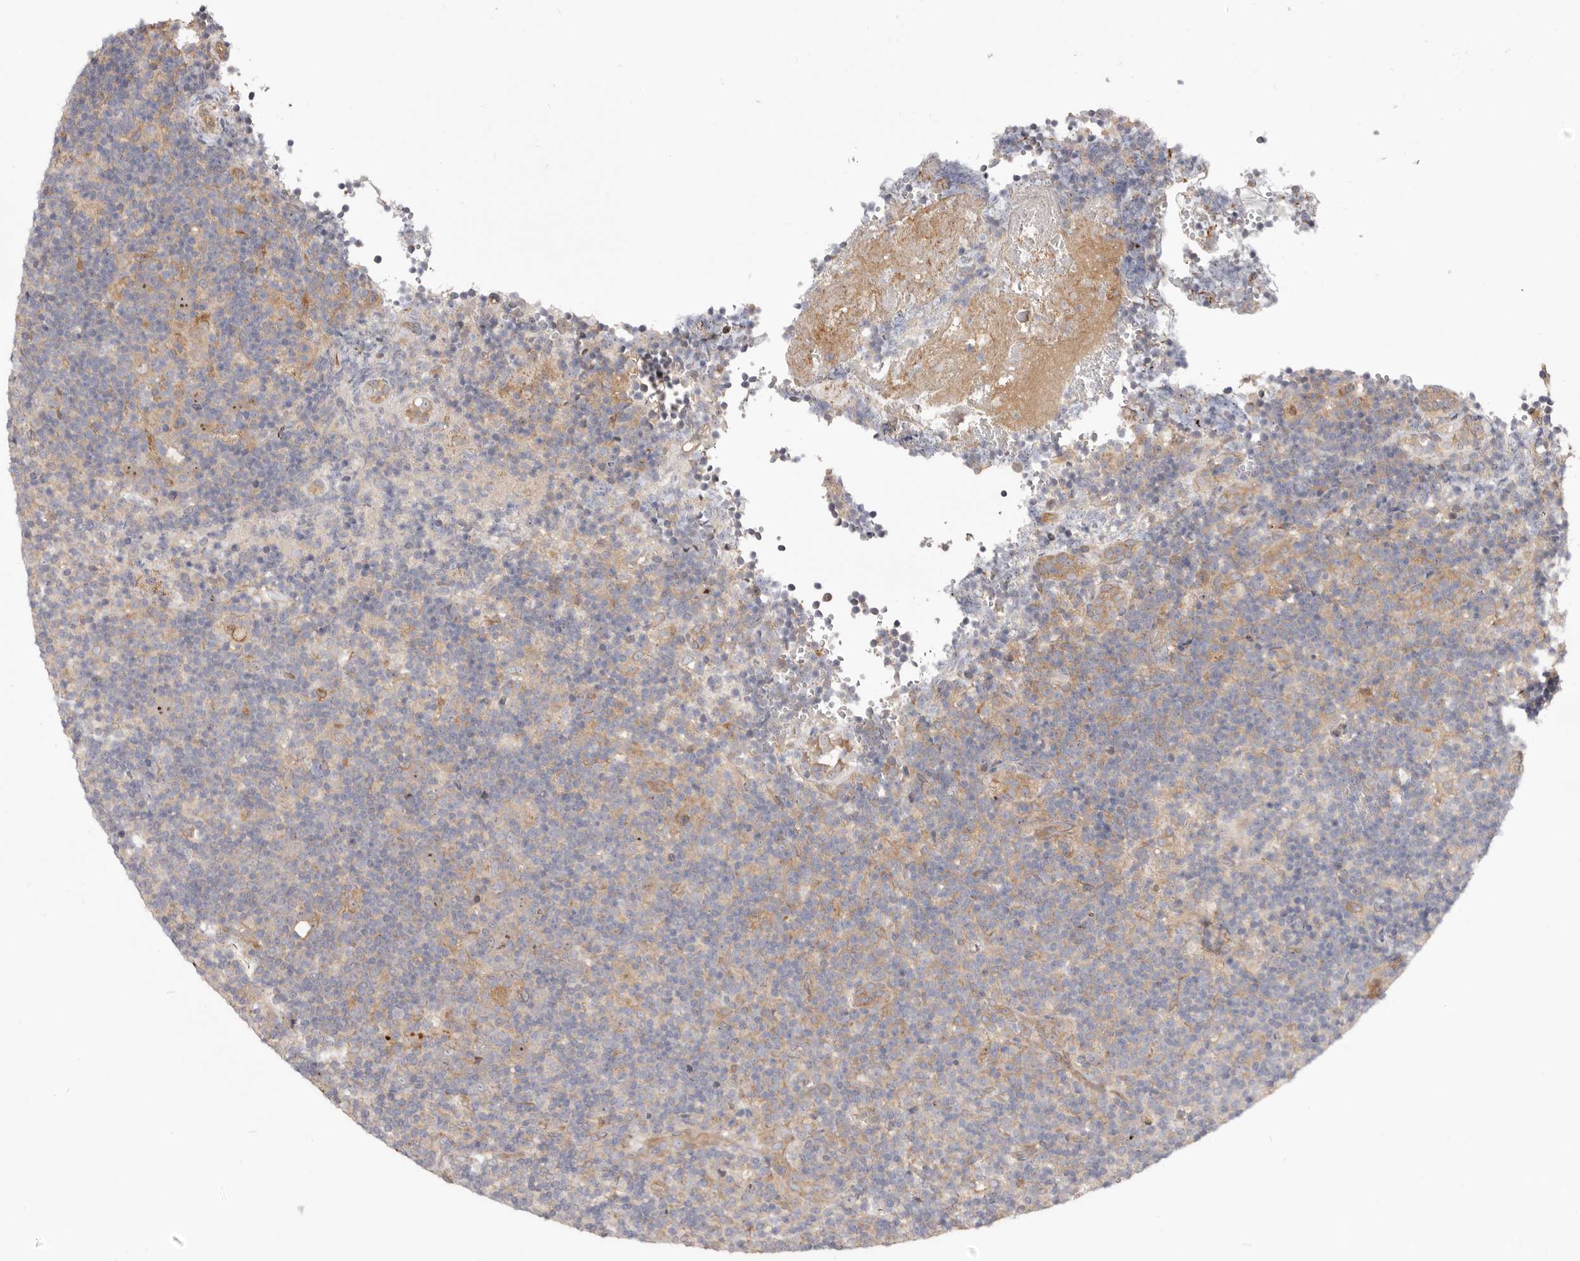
{"staining": {"intensity": "weak", "quantity": "25%-75%", "location": "cytoplasmic/membranous"}, "tissue": "lymphoma", "cell_type": "Tumor cells", "image_type": "cancer", "snomed": [{"axis": "morphology", "description": "Hodgkin's disease, NOS"}, {"axis": "topography", "description": "Lymph node"}], "caption": "IHC micrograph of neoplastic tissue: lymphoma stained using immunohistochemistry (IHC) reveals low levels of weak protein expression localized specifically in the cytoplasmic/membranous of tumor cells, appearing as a cytoplasmic/membranous brown color.", "gene": "GPATCH4", "patient": {"sex": "female", "age": 57}}